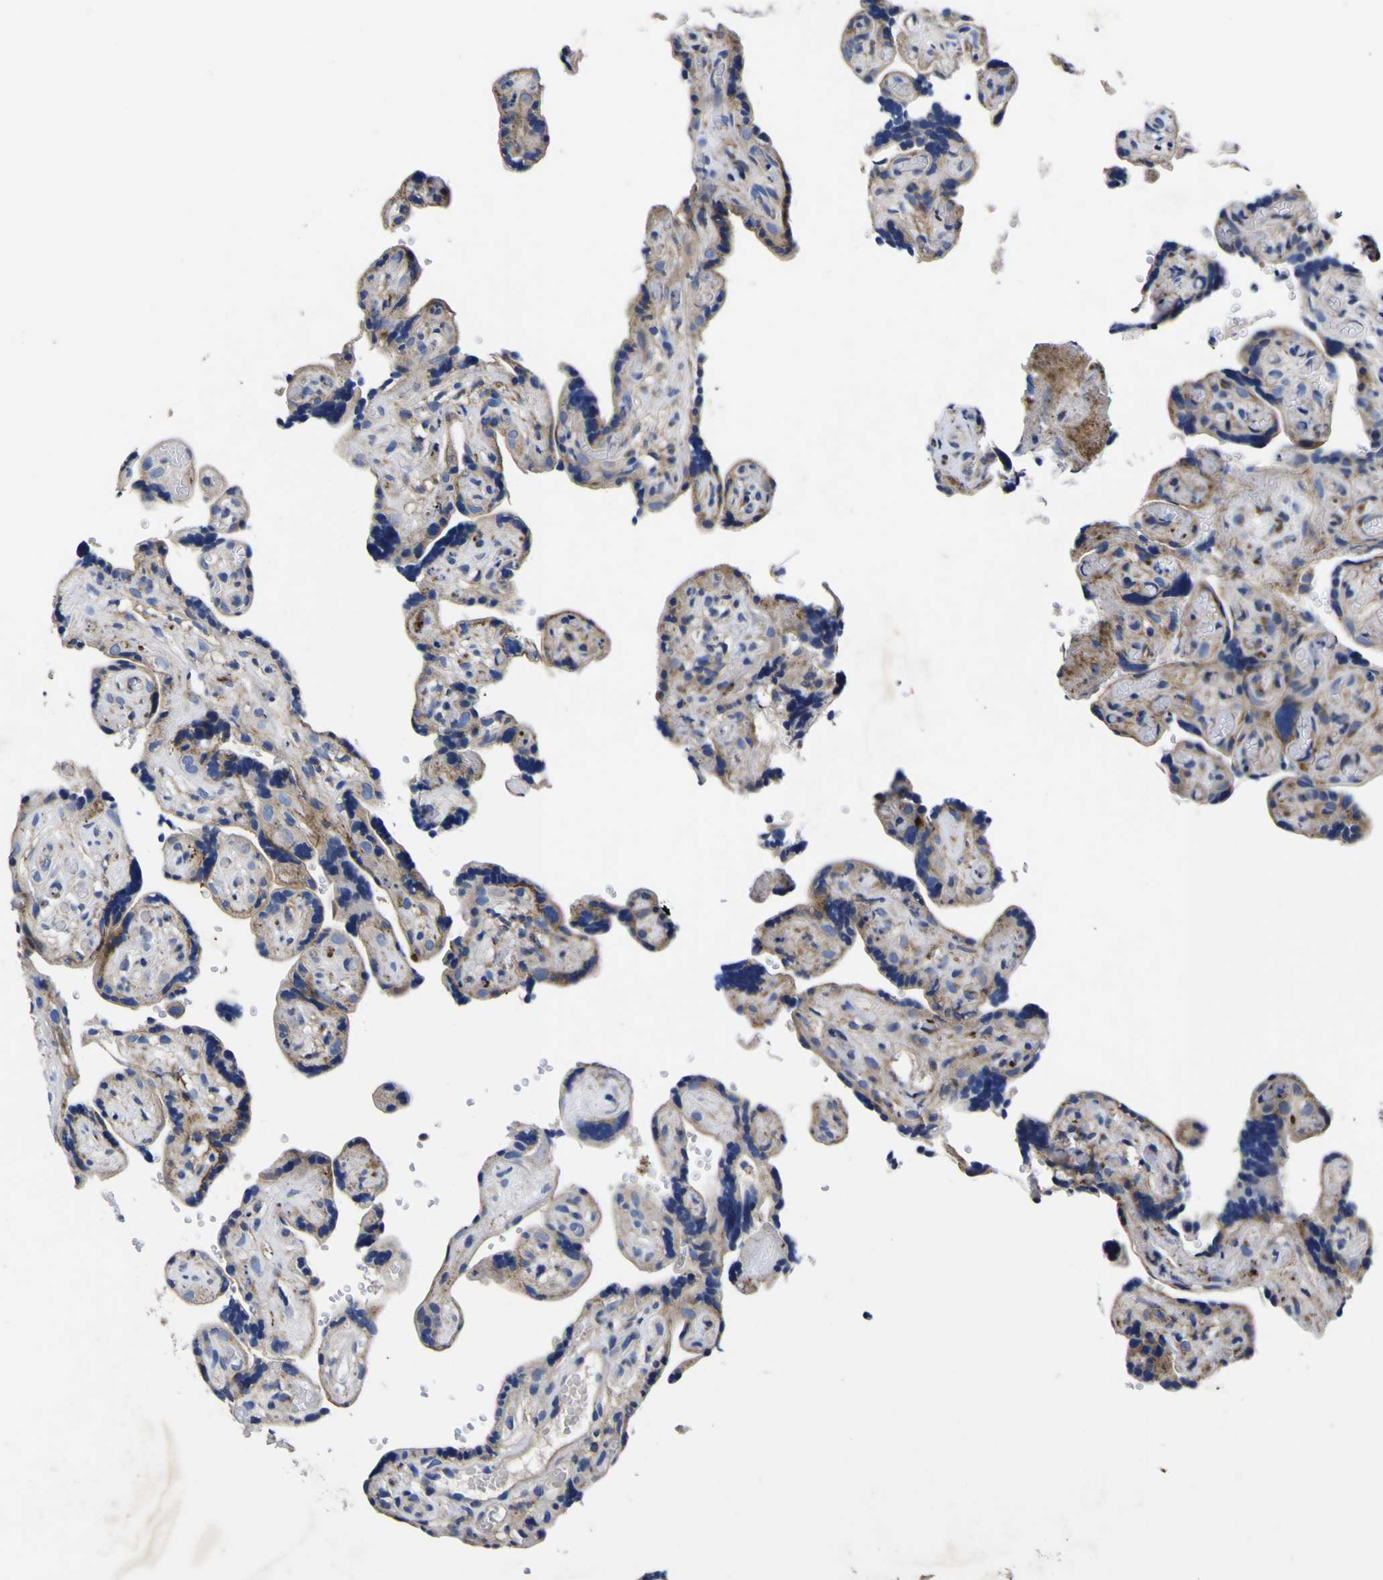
{"staining": {"intensity": "moderate", "quantity": "<25%", "location": "cytoplasmic/membranous"}, "tissue": "placenta", "cell_type": "Decidual cells", "image_type": "normal", "snomed": [{"axis": "morphology", "description": "Normal tissue, NOS"}, {"axis": "topography", "description": "Placenta"}], "caption": "DAB immunohistochemical staining of normal placenta reveals moderate cytoplasmic/membranous protein positivity in approximately <25% of decidual cells. The staining was performed using DAB (3,3'-diaminobenzidine) to visualize the protein expression in brown, while the nuclei were stained in blue with hematoxylin (Magnification: 20x).", "gene": "COA1", "patient": {"sex": "female", "age": 30}}